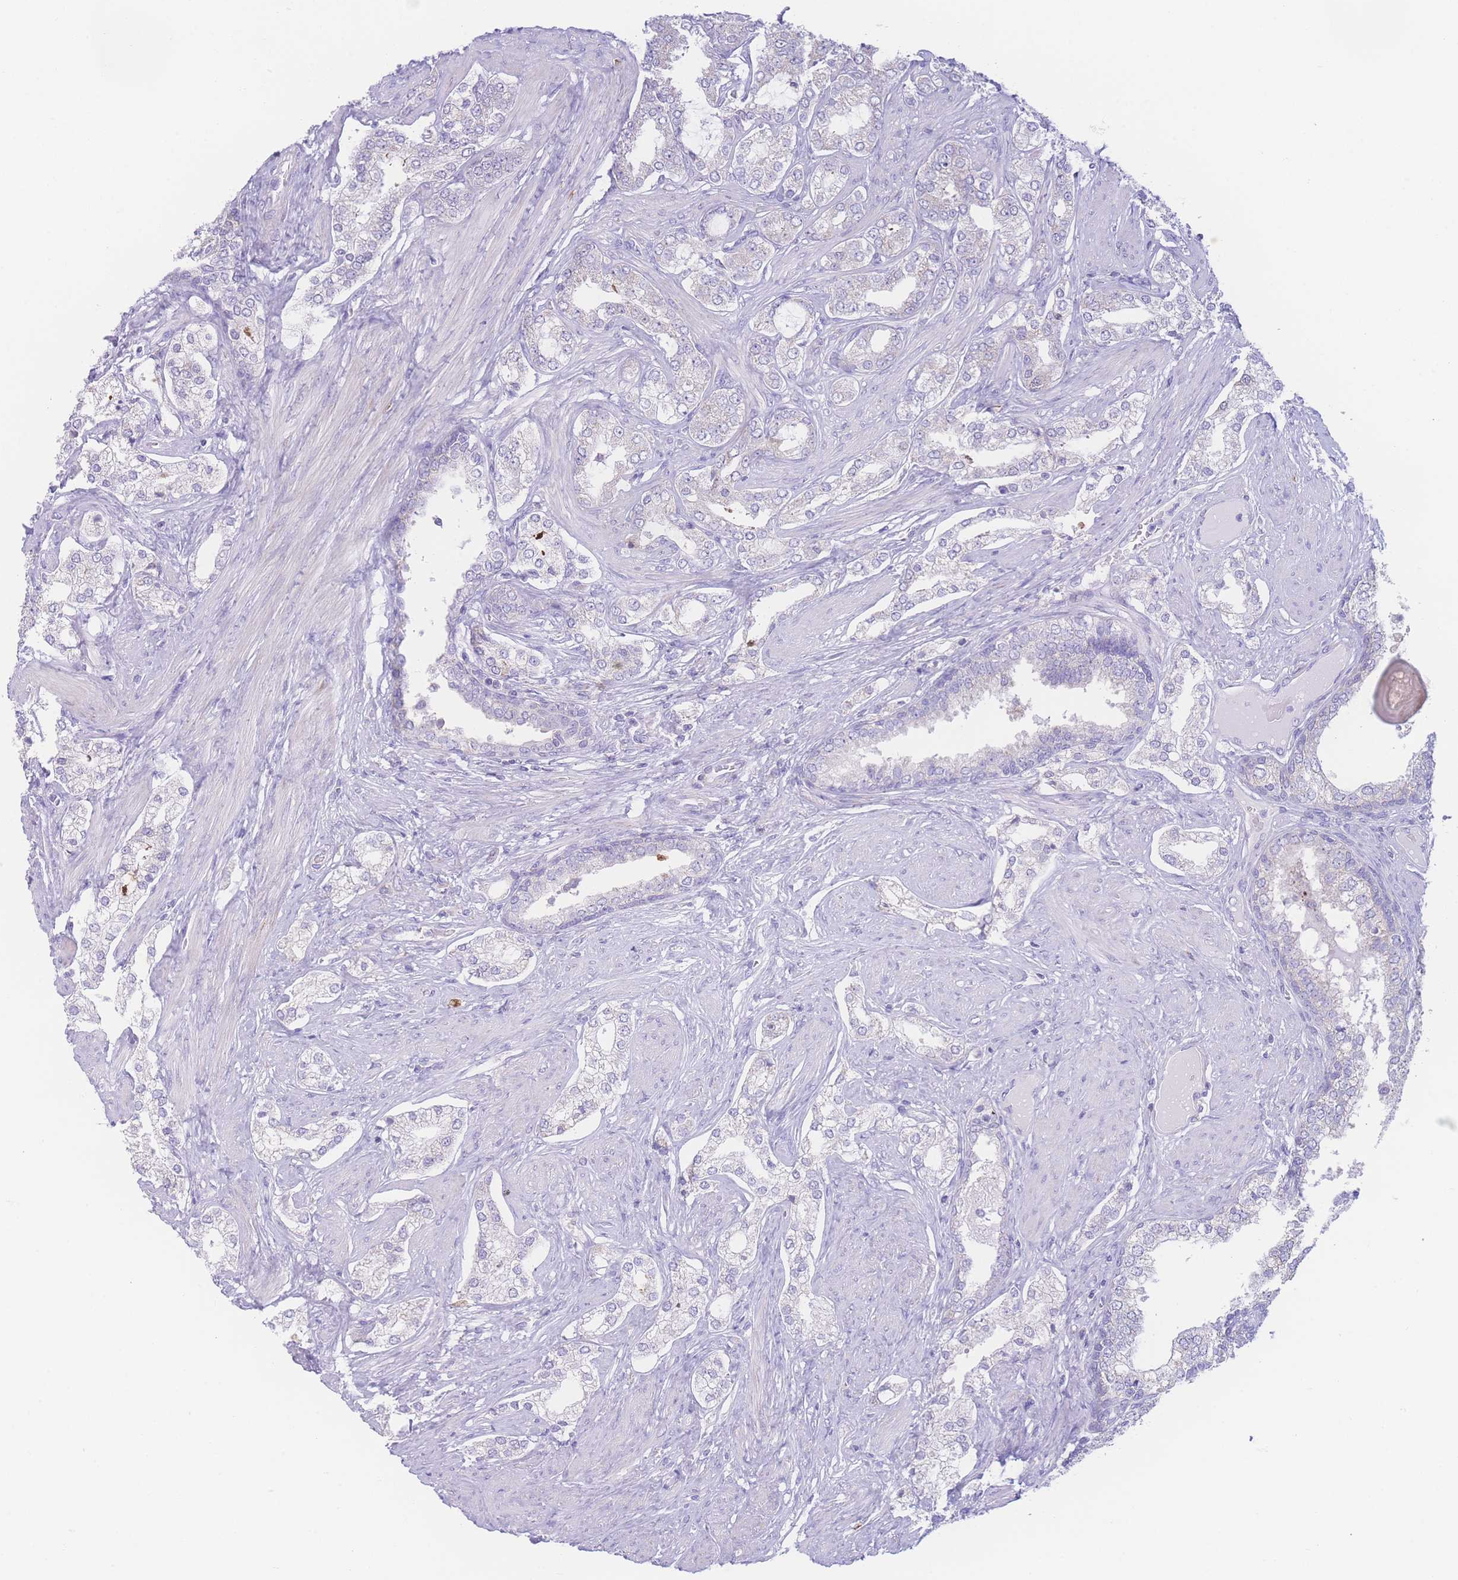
{"staining": {"intensity": "negative", "quantity": "none", "location": "none"}, "tissue": "prostate cancer", "cell_type": "Tumor cells", "image_type": "cancer", "snomed": [{"axis": "morphology", "description": "Adenocarcinoma, High grade"}, {"axis": "topography", "description": "Prostate"}], "caption": "The micrograph exhibits no significant staining in tumor cells of prostate cancer (high-grade adenocarcinoma).", "gene": "NBEAL1", "patient": {"sex": "male", "age": 71}}